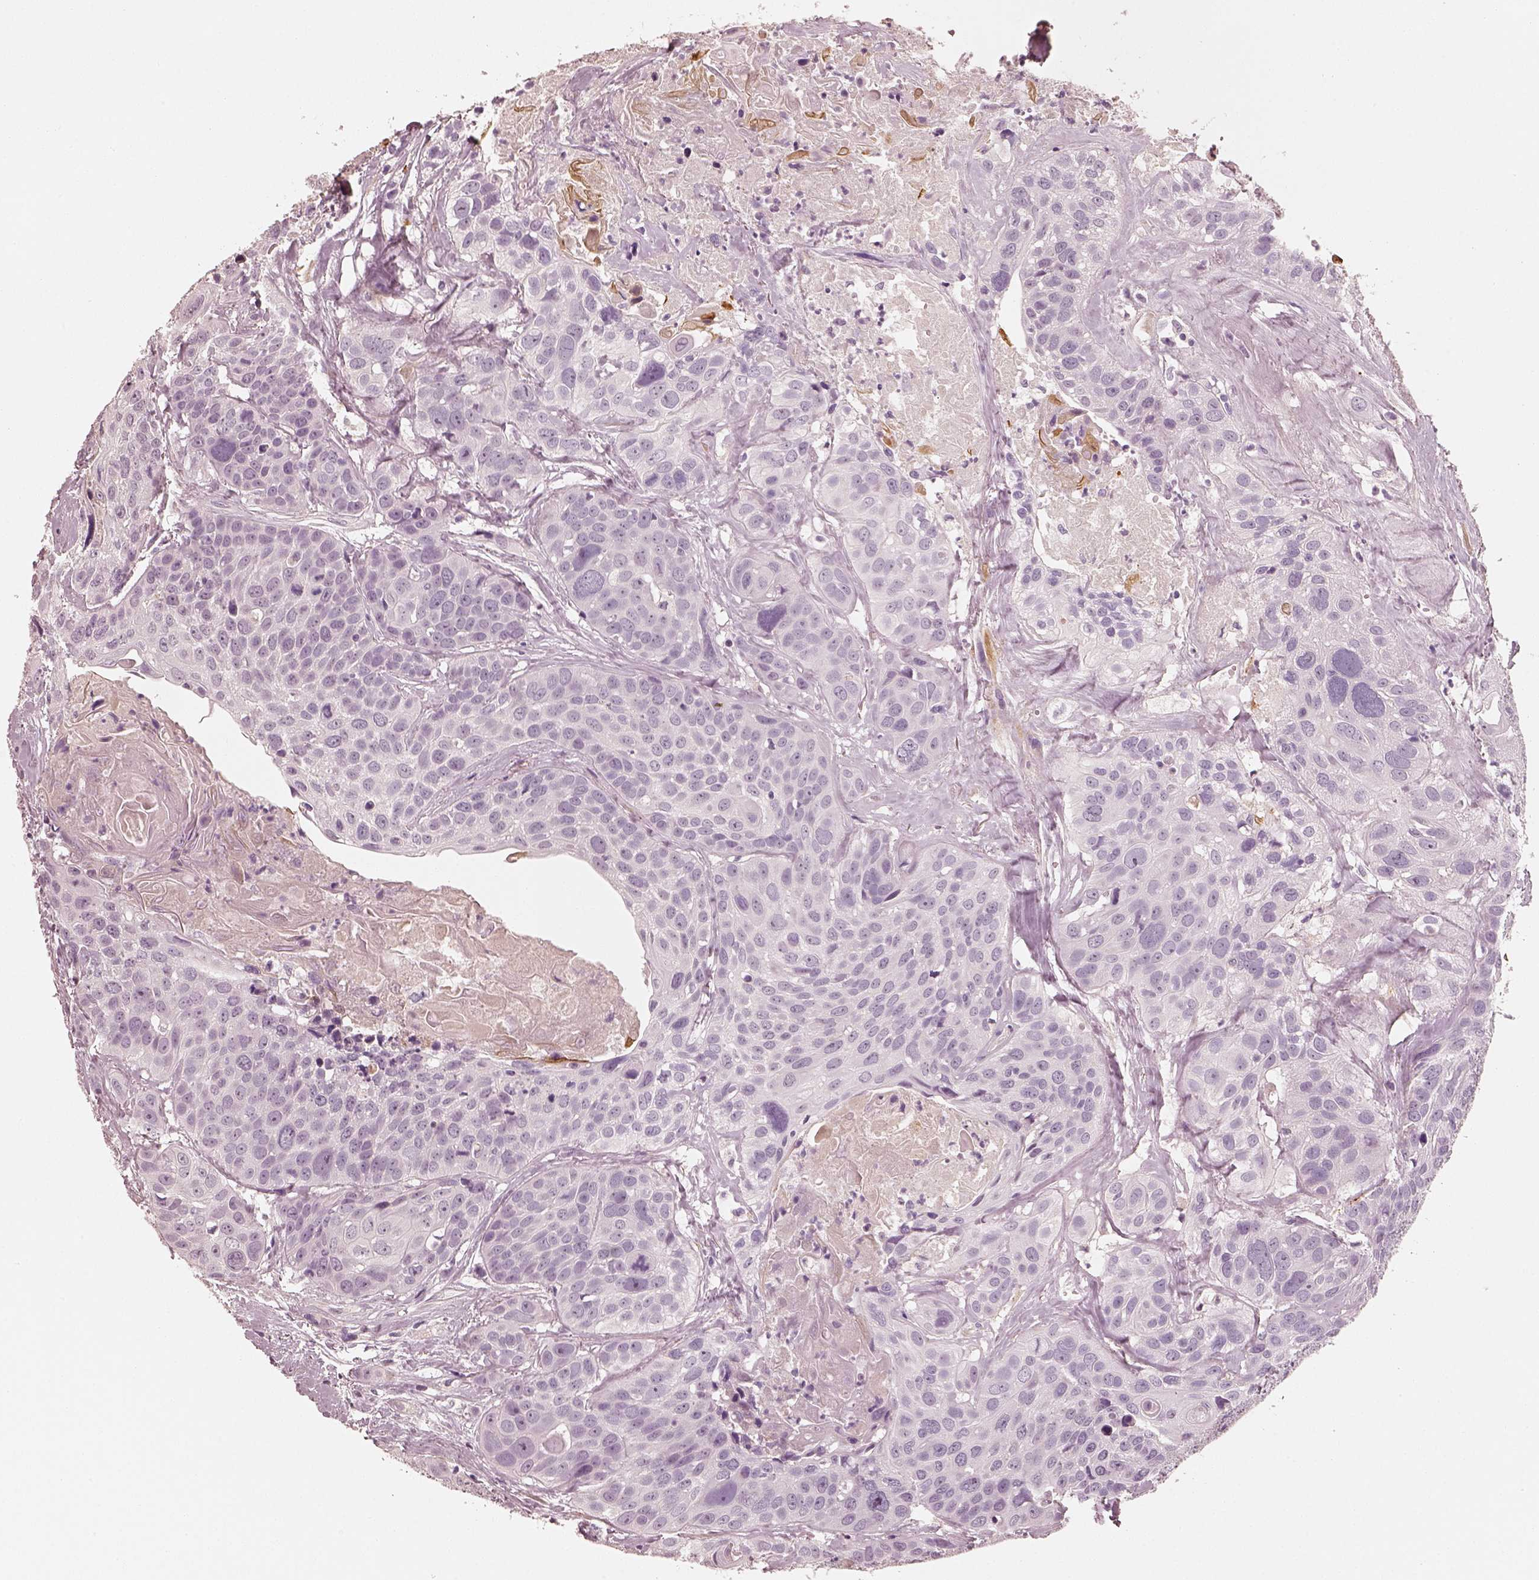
{"staining": {"intensity": "negative", "quantity": "none", "location": "none"}, "tissue": "head and neck cancer", "cell_type": "Tumor cells", "image_type": "cancer", "snomed": [{"axis": "morphology", "description": "Squamous cell carcinoma, NOS"}, {"axis": "topography", "description": "Oral tissue"}, {"axis": "topography", "description": "Head-Neck"}], "caption": "The immunohistochemistry (IHC) micrograph has no significant expression in tumor cells of squamous cell carcinoma (head and neck) tissue. (Brightfield microscopy of DAB IHC at high magnification).", "gene": "RS1", "patient": {"sex": "male", "age": 56}}